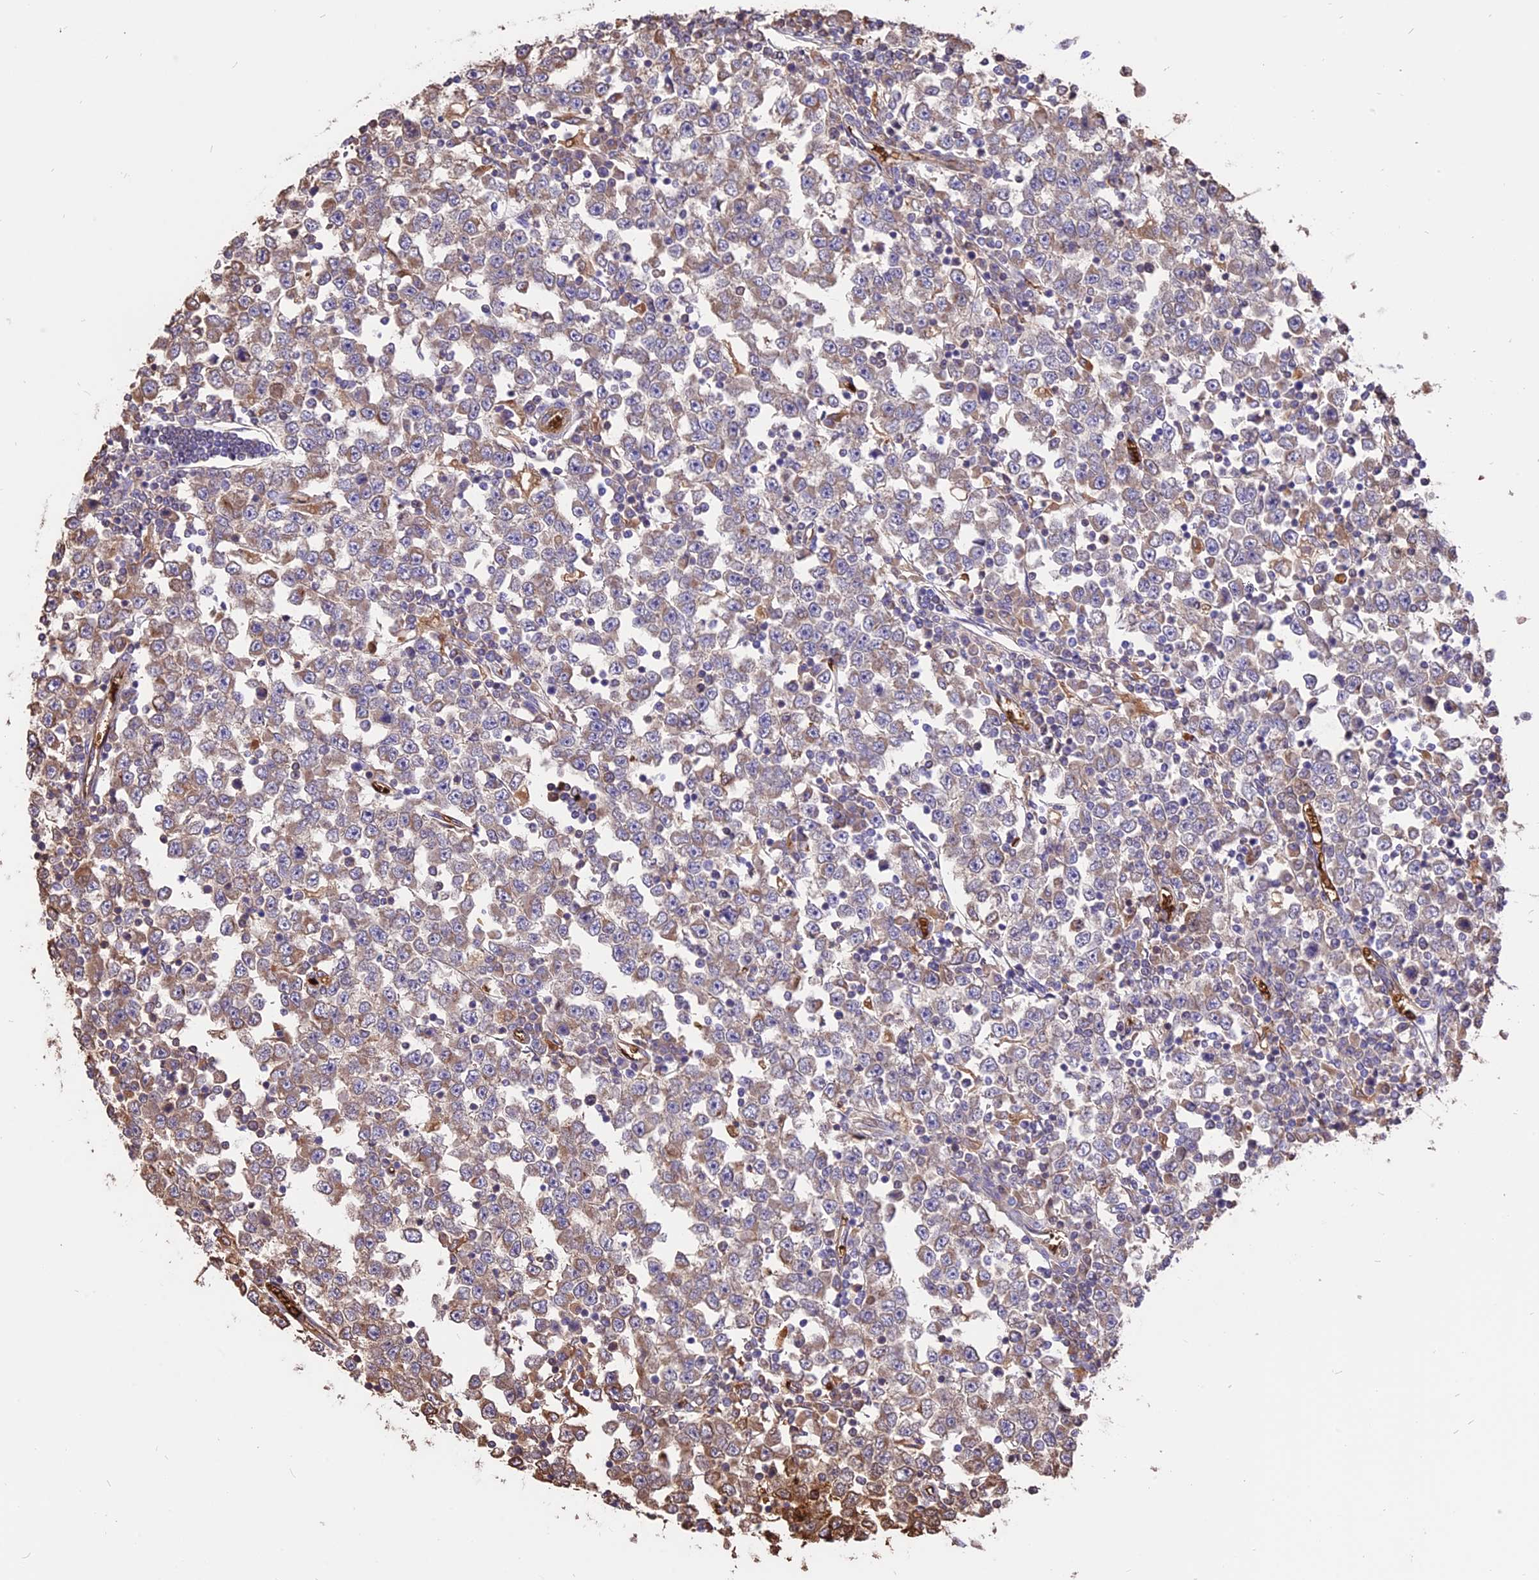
{"staining": {"intensity": "weak", "quantity": "25%-75%", "location": "cytoplasmic/membranous"}, "tissue": "testis cancer", "cell_type": "Tumor cells", "image_type": "cancer", "snomed": [{"axis": "morphology", "description": "Seminoma, NOS"}, {"axis": "topography", "description": "Testis"}], "caption": "A high-resolution histopathology image shows immunohistochemistry (IHC) staining of testis cancer (seminoma), which demonstrates weak cytoplasmic/membranous expression in approximately 25%-75% of tumor cells. (Brightfield microscopy of DAB IHC at high magnification).", "gene": "TTC4", "patient": {"sex": "male", "age": 65}}